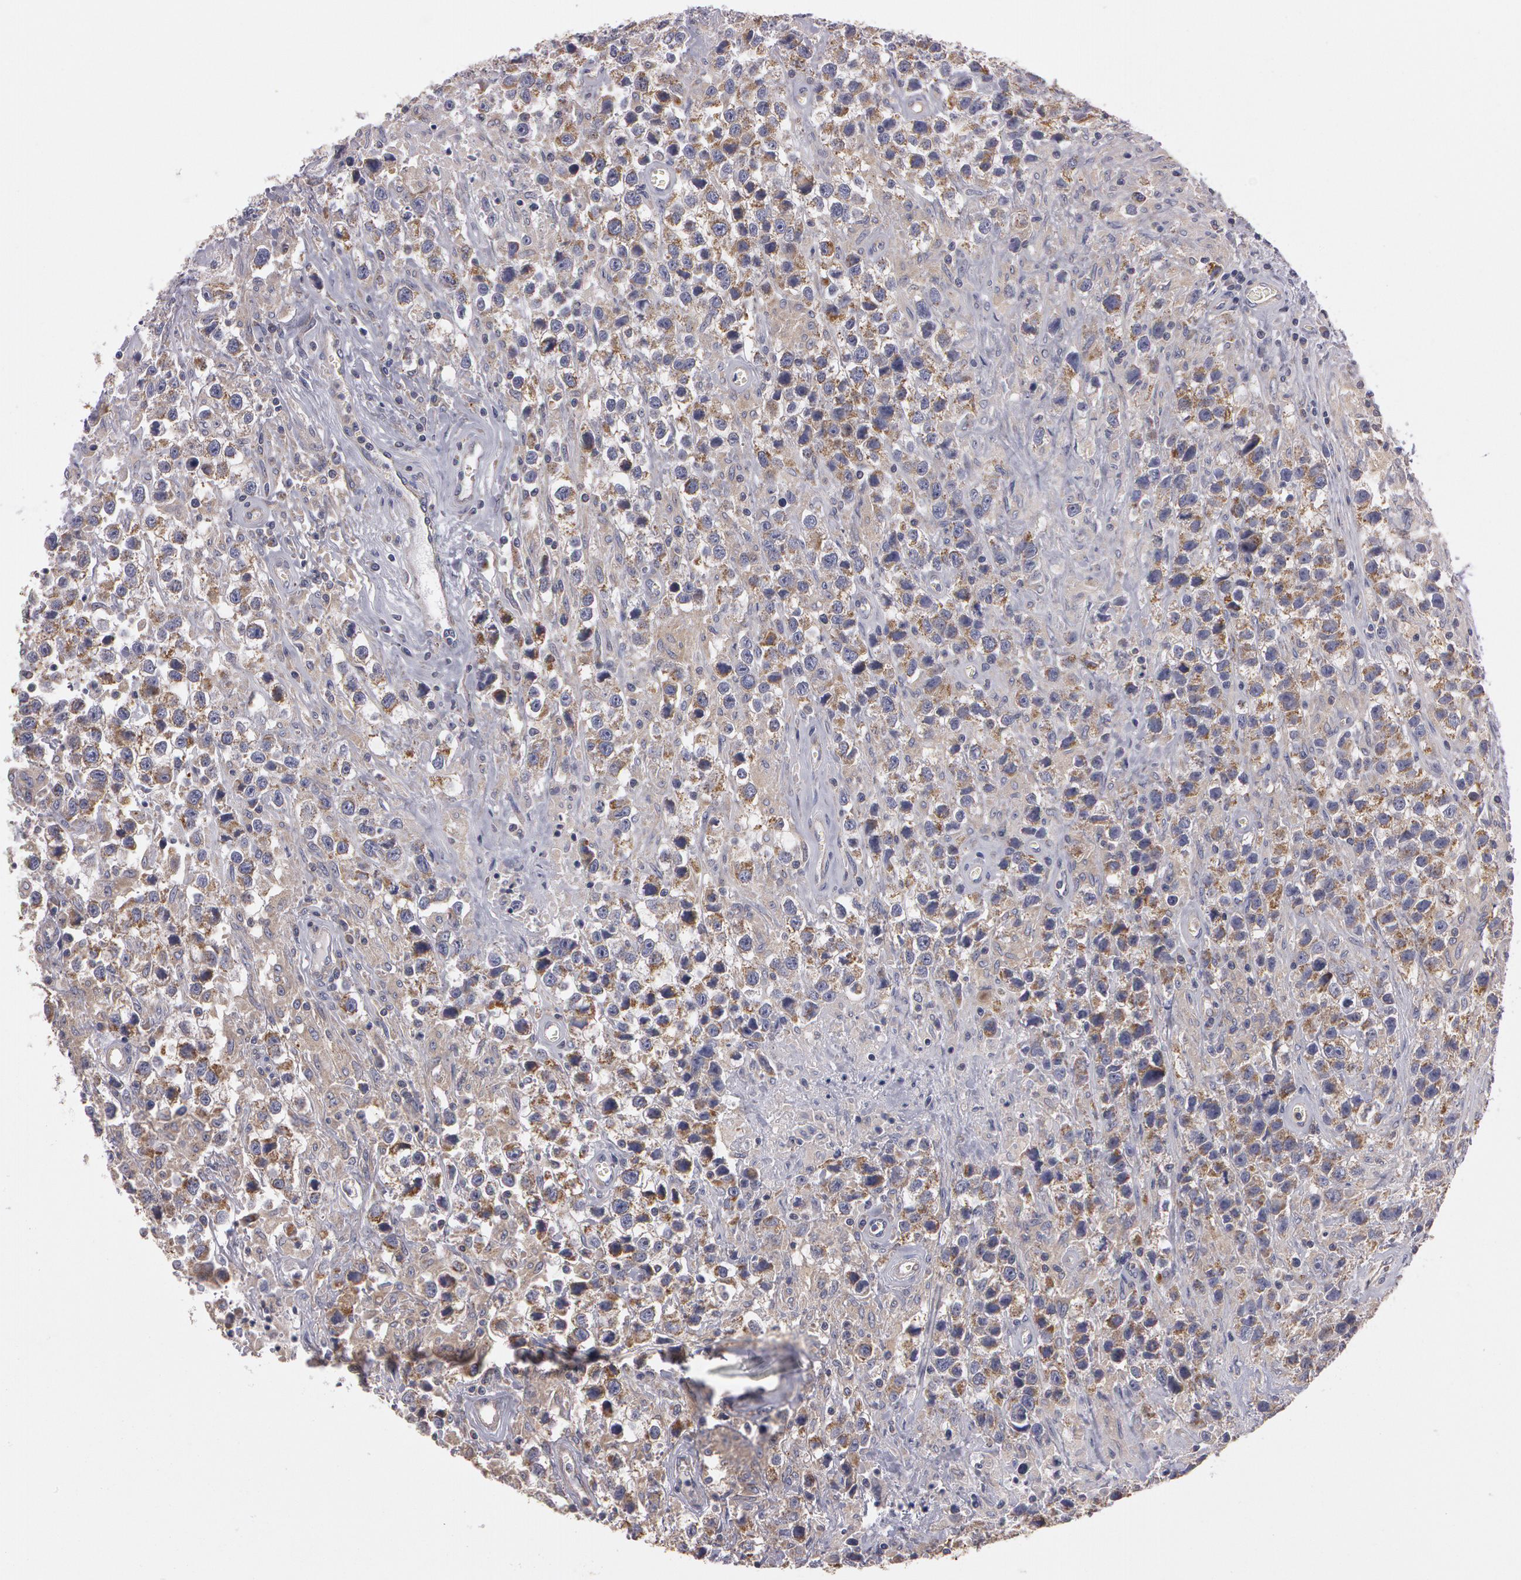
{"staining": {"intensity": "moderate", "quantity": ">75%", "location": "cytoplasmic/membranous"}, "tissue": "testis cancer", "cell_type": "Tumor cells", "image_type": "cancer", "snomed": [{"axis": "morphology", "description": "Seminoma, NOS"}, {"axis": "topography", "description": "Testis"}], "caption": "High-power microscopy captured an IHC image of testis cancer, revealing moderate cytoplasmic/membranous positivity in about >75% of tumor cells.", "gene": "NEK9", "patient": {"sex": "male", "age": 43}}